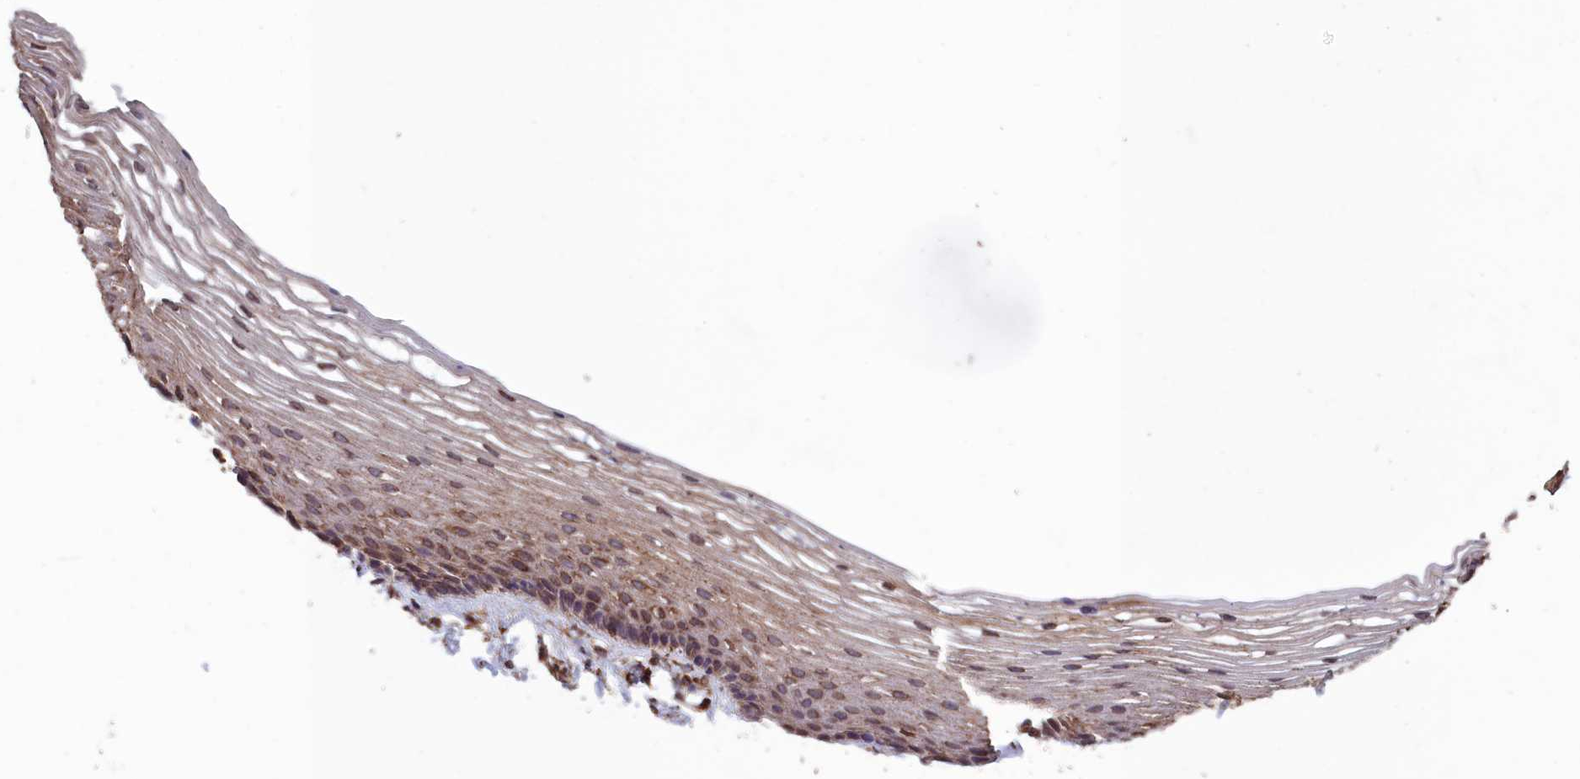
{"staining": {"intensity": "moderate", "quantity": ">75%", "location": "cytoplasmic/membranous"}, "tissue": "vagina", "cell_type": "Squamous epithelial cells", "image_type": "normal", "snomed": [{"axis": "morphology", "description": "Normal tissue, NOS"}, {"axis": "topography", "description": "Vagina"}], "caption": "The micrograph demonstrates a brown stain indicating the presence of a protein in the cytoplasmic/membranous of squamous epithelial cells in vagina. The staining is performed using DAB brown chromogen to label protein expression. The nuclei are counter-stained blue using hematoxylin.", "gene": "DAPK3", "patient": {"sex": "female", "age": 46}}